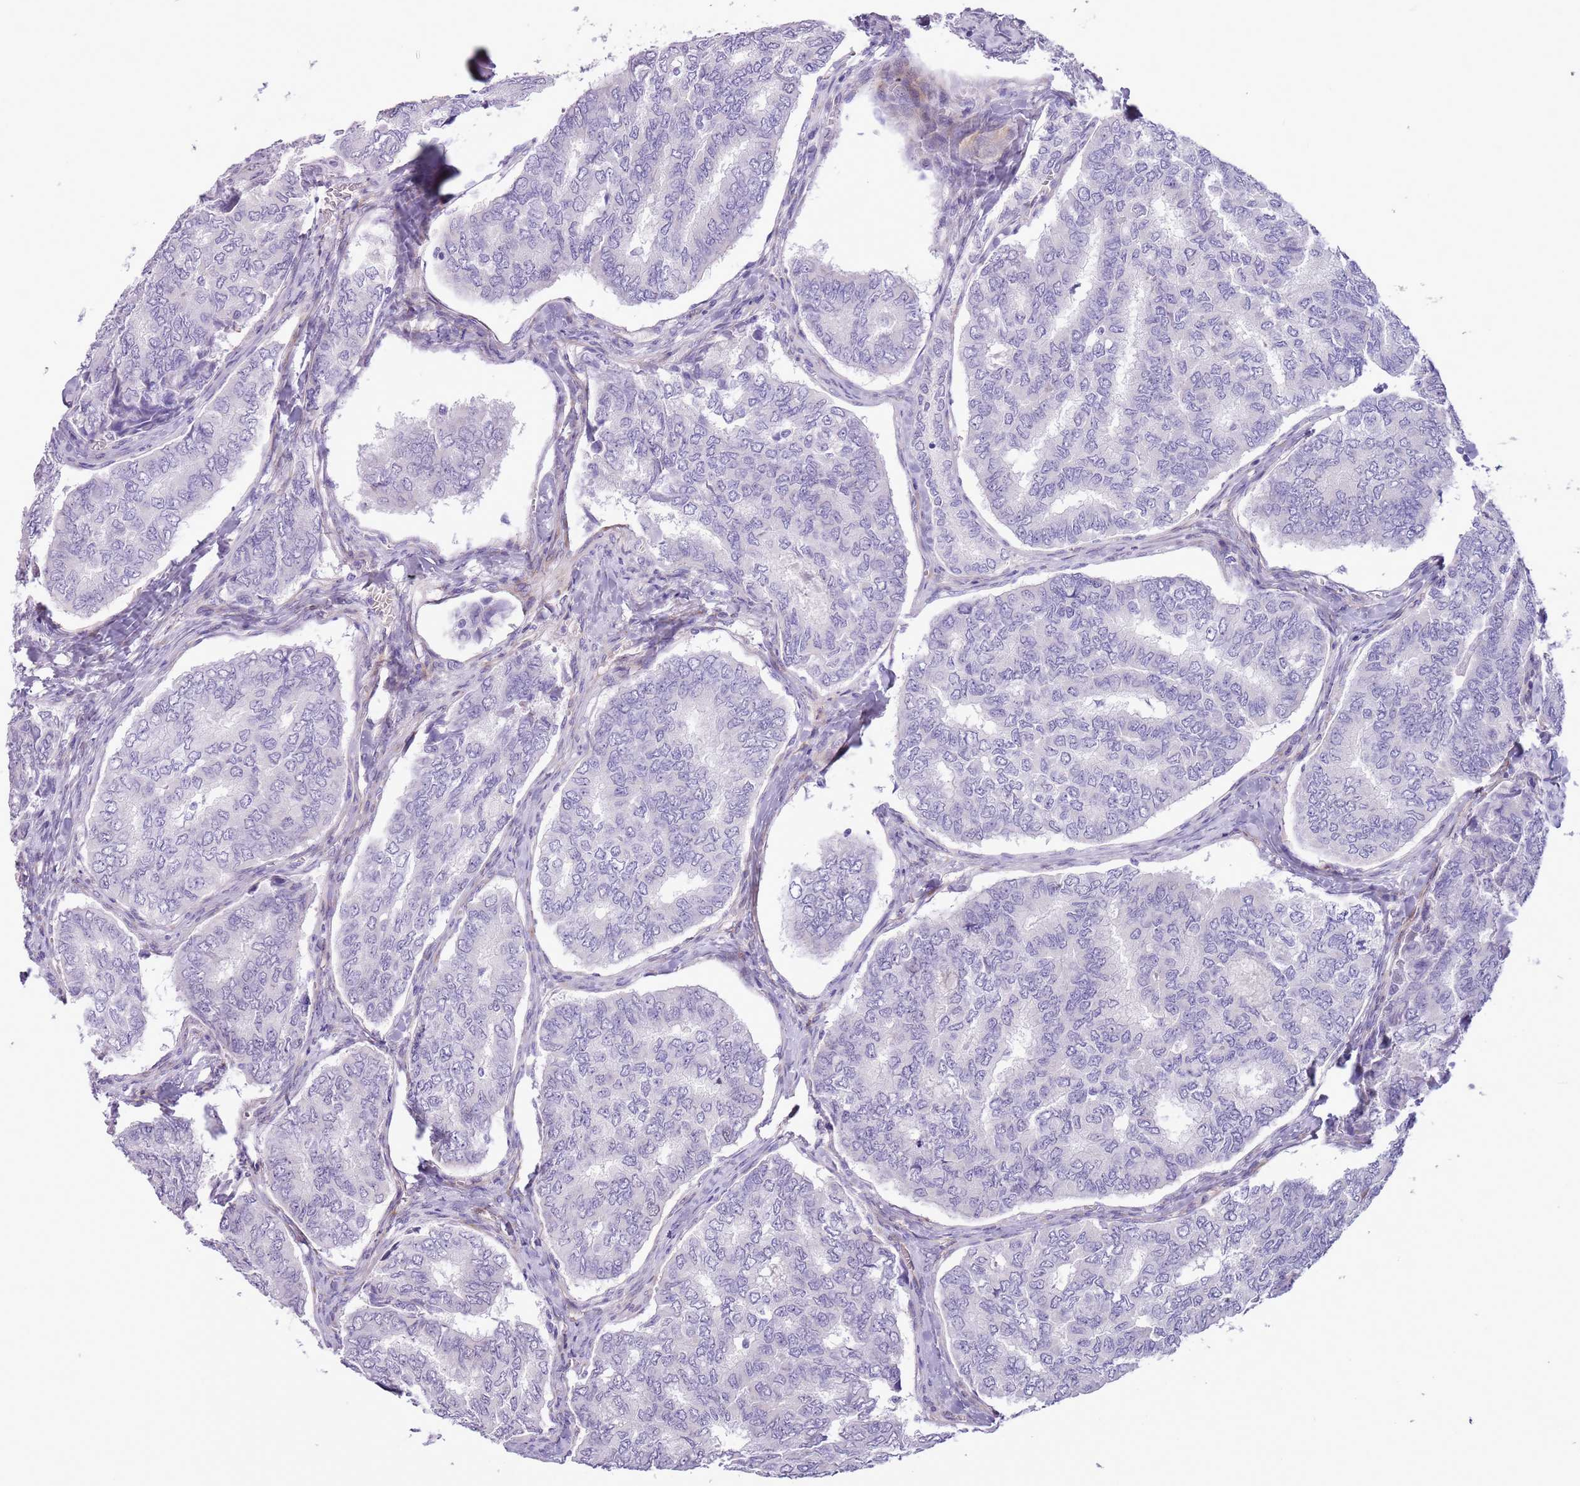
{"staining": {"intensity": "negative", "quantity": "none", "location": "none"}, "tissue": "thyroid cancer", "cell_type": "Tumor cells", "image_type": "cancer", "snomed": [{"axis": "morphology", "description": "Papillary adenocarcinoma, NOS"}, {"axis": "topography", "description": "Thyroid gland"}], "caption": "Micrograph shows no protein staining in tumor cells of papillary adenocarcinoma (thyroid) tissue. (Stains: DAB immunohistochemistry with hematoxylin counter stain, Microscopy: brightfield microscopy at high magnification).", "gene": "MRPL32", "patient": {"sex": "female", "age": 35}}